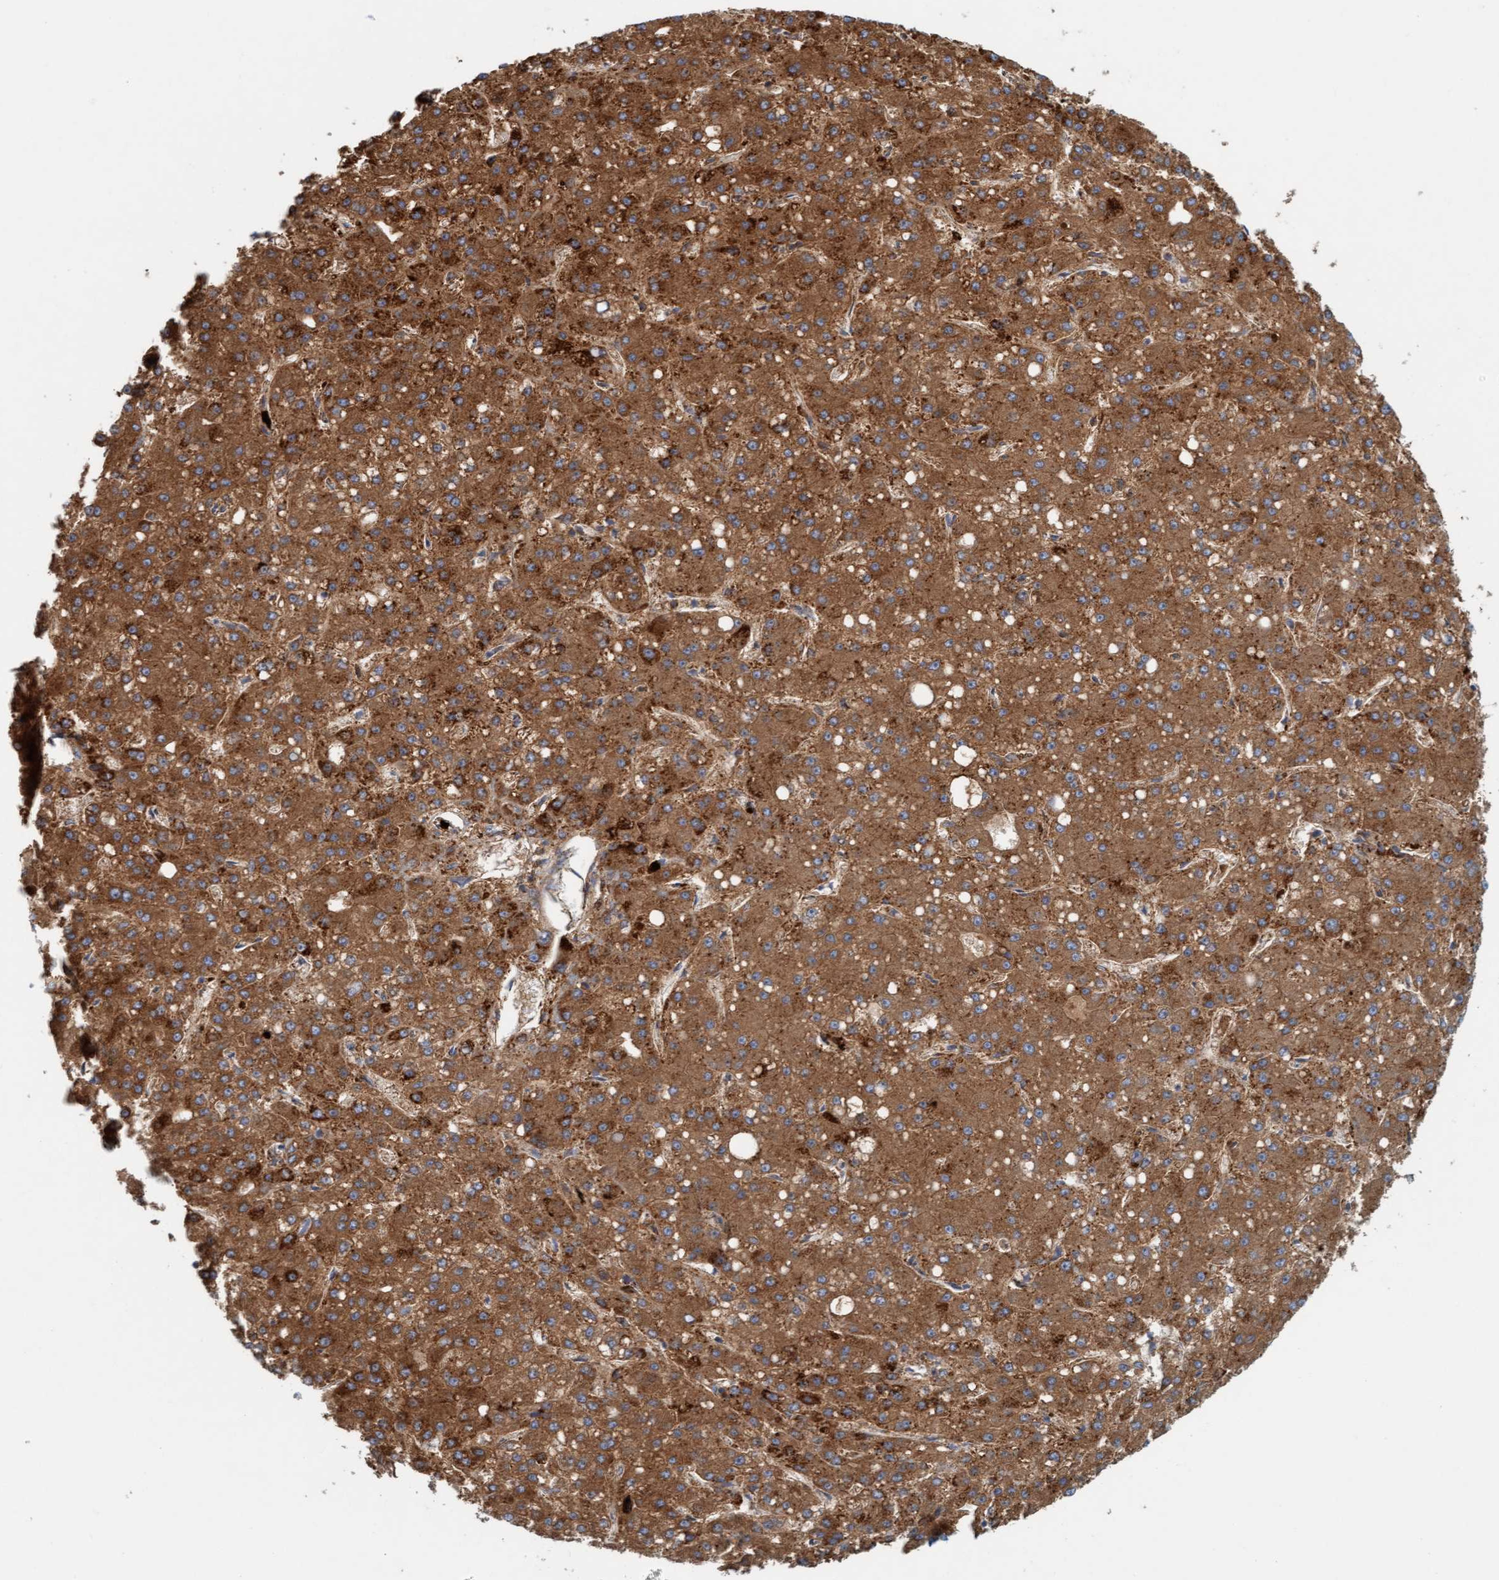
{"staining": {"intensity": "moderate", "quantity": ">75%", "location": "cytoplasmic/membranous"}, "tissue": "liver cancer", "cell_type": "Tumor cells", "image_type": "cancer", "snomed": [{"axis": "morphology", "description": "Carcinoma, Hepatocellular, NOS"}, {"axis": "topography", "description": "Liver"}], "caption": "Liver cancer (hepatocellular carcinoma) stained with a protein marker reveals moderate staining in tumor cells.", "gene": "B9D1", "patient": {"sex": "male", "age": 67}}